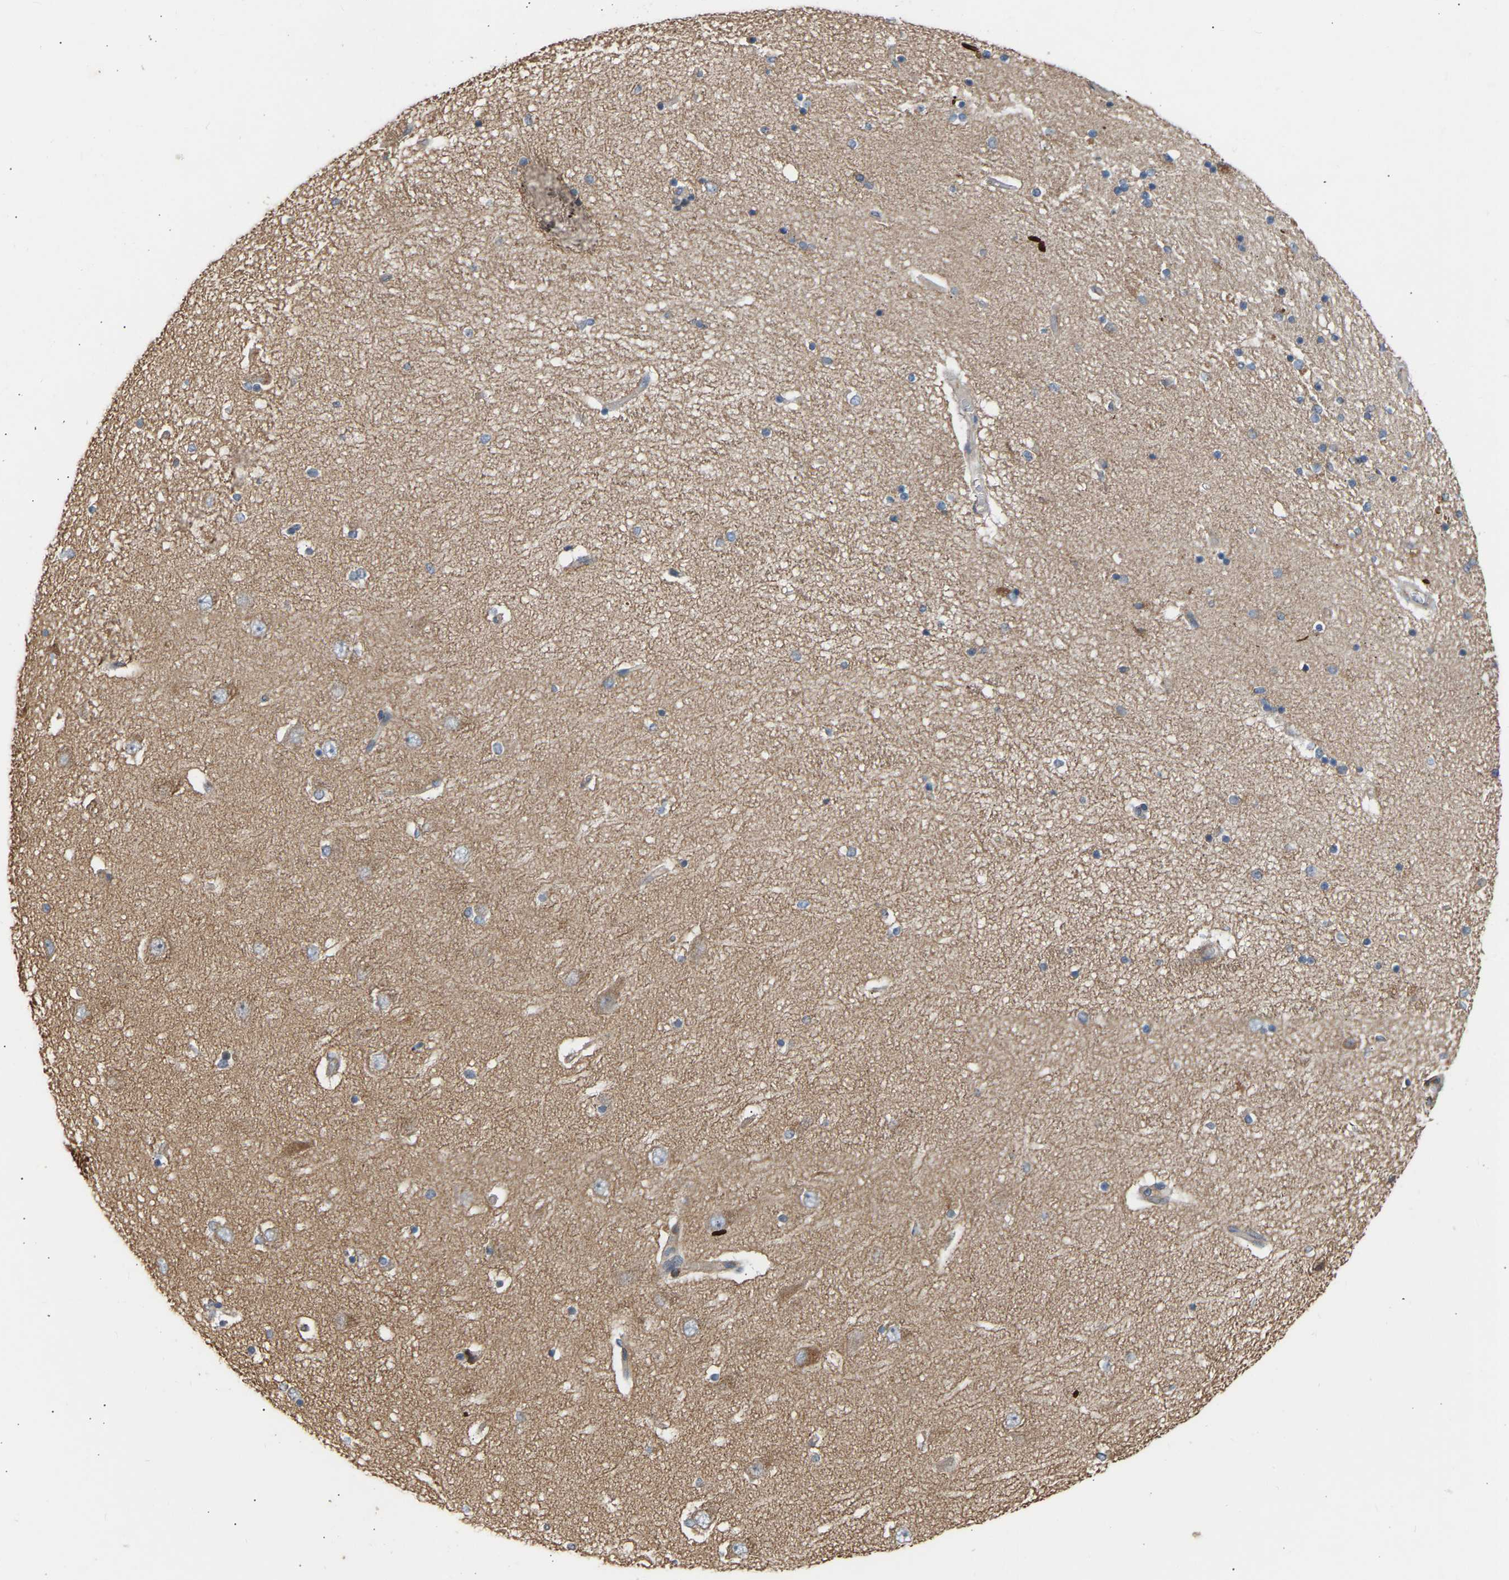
{"staining": {"intensity": "weak", "quantity": "<25%", "location": "cytoplasmic/membranous"}, "tissue": "hippocampus", "cell_type": "Glial cells", "image_type": "normal", "snomed": [{"axis": "morphology", "description": "Normal tissue, NOS"}, {"axis": "topography", "description": "Hippocampus"}], "caption": "Immunohistochemistry (IHC) photomicrograph of benign human hippocampus stained for a protein (brown), which reveals no positivity in glial cells.", "gene": "GCN1", "patient": {"sex": "female", "age": 54}}